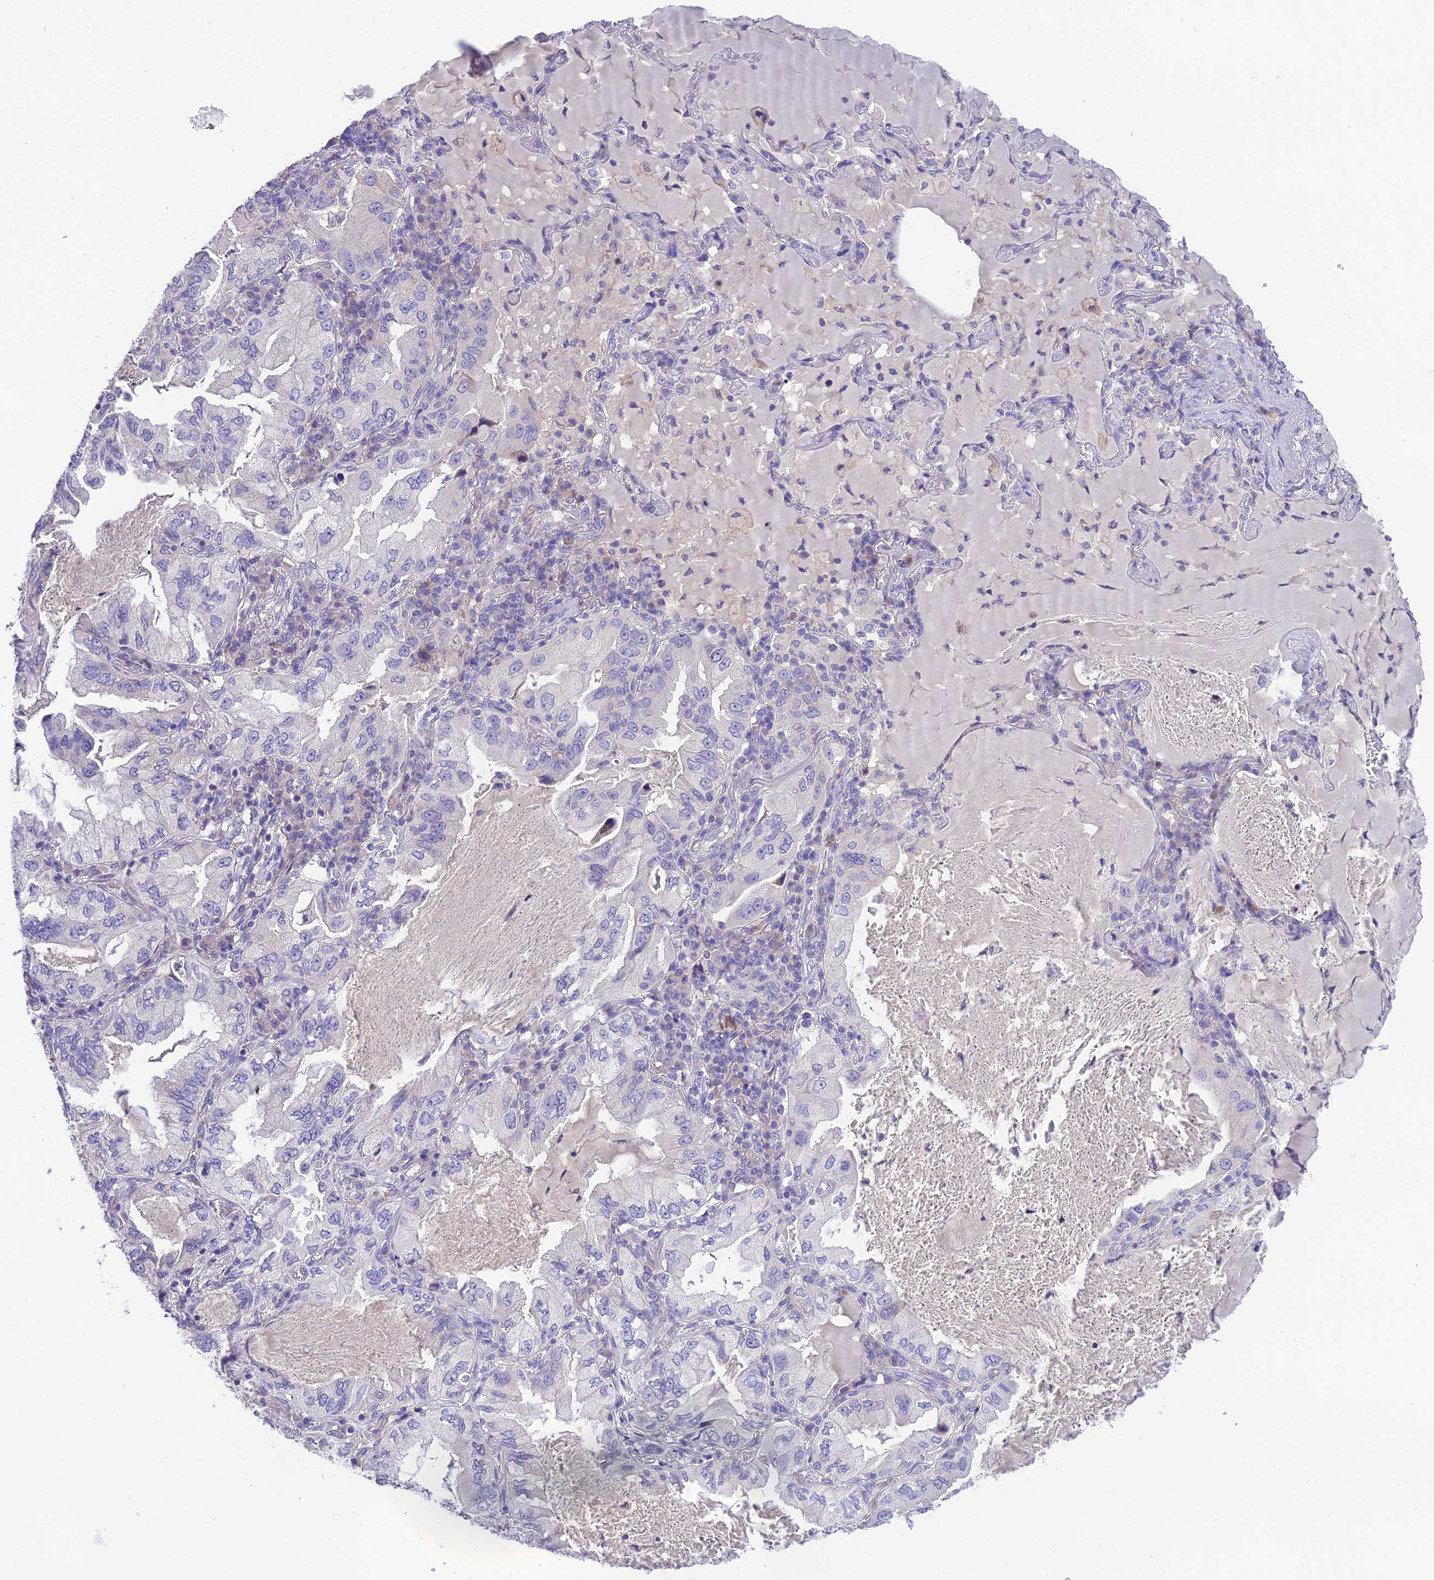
{"staining": {"intensity": "negative", "quantity": "none", "location": "none"}, "tissue": "lung cancer", "cell_type": "Tumor cells", "image_type": "cancer", "snomed": [{"axis": "morphology", "description": "Adenocarcinoma, NOS"}, {"axis": "topography", "description": "Lung"}], "caption": "This is an immunohistochemistry photomicrograph of human adenocarcinoma (lung). There is no positivity in tumor cells.", "gene": "KIAA0408", "patient": {"sex": "female", "age": 69}}